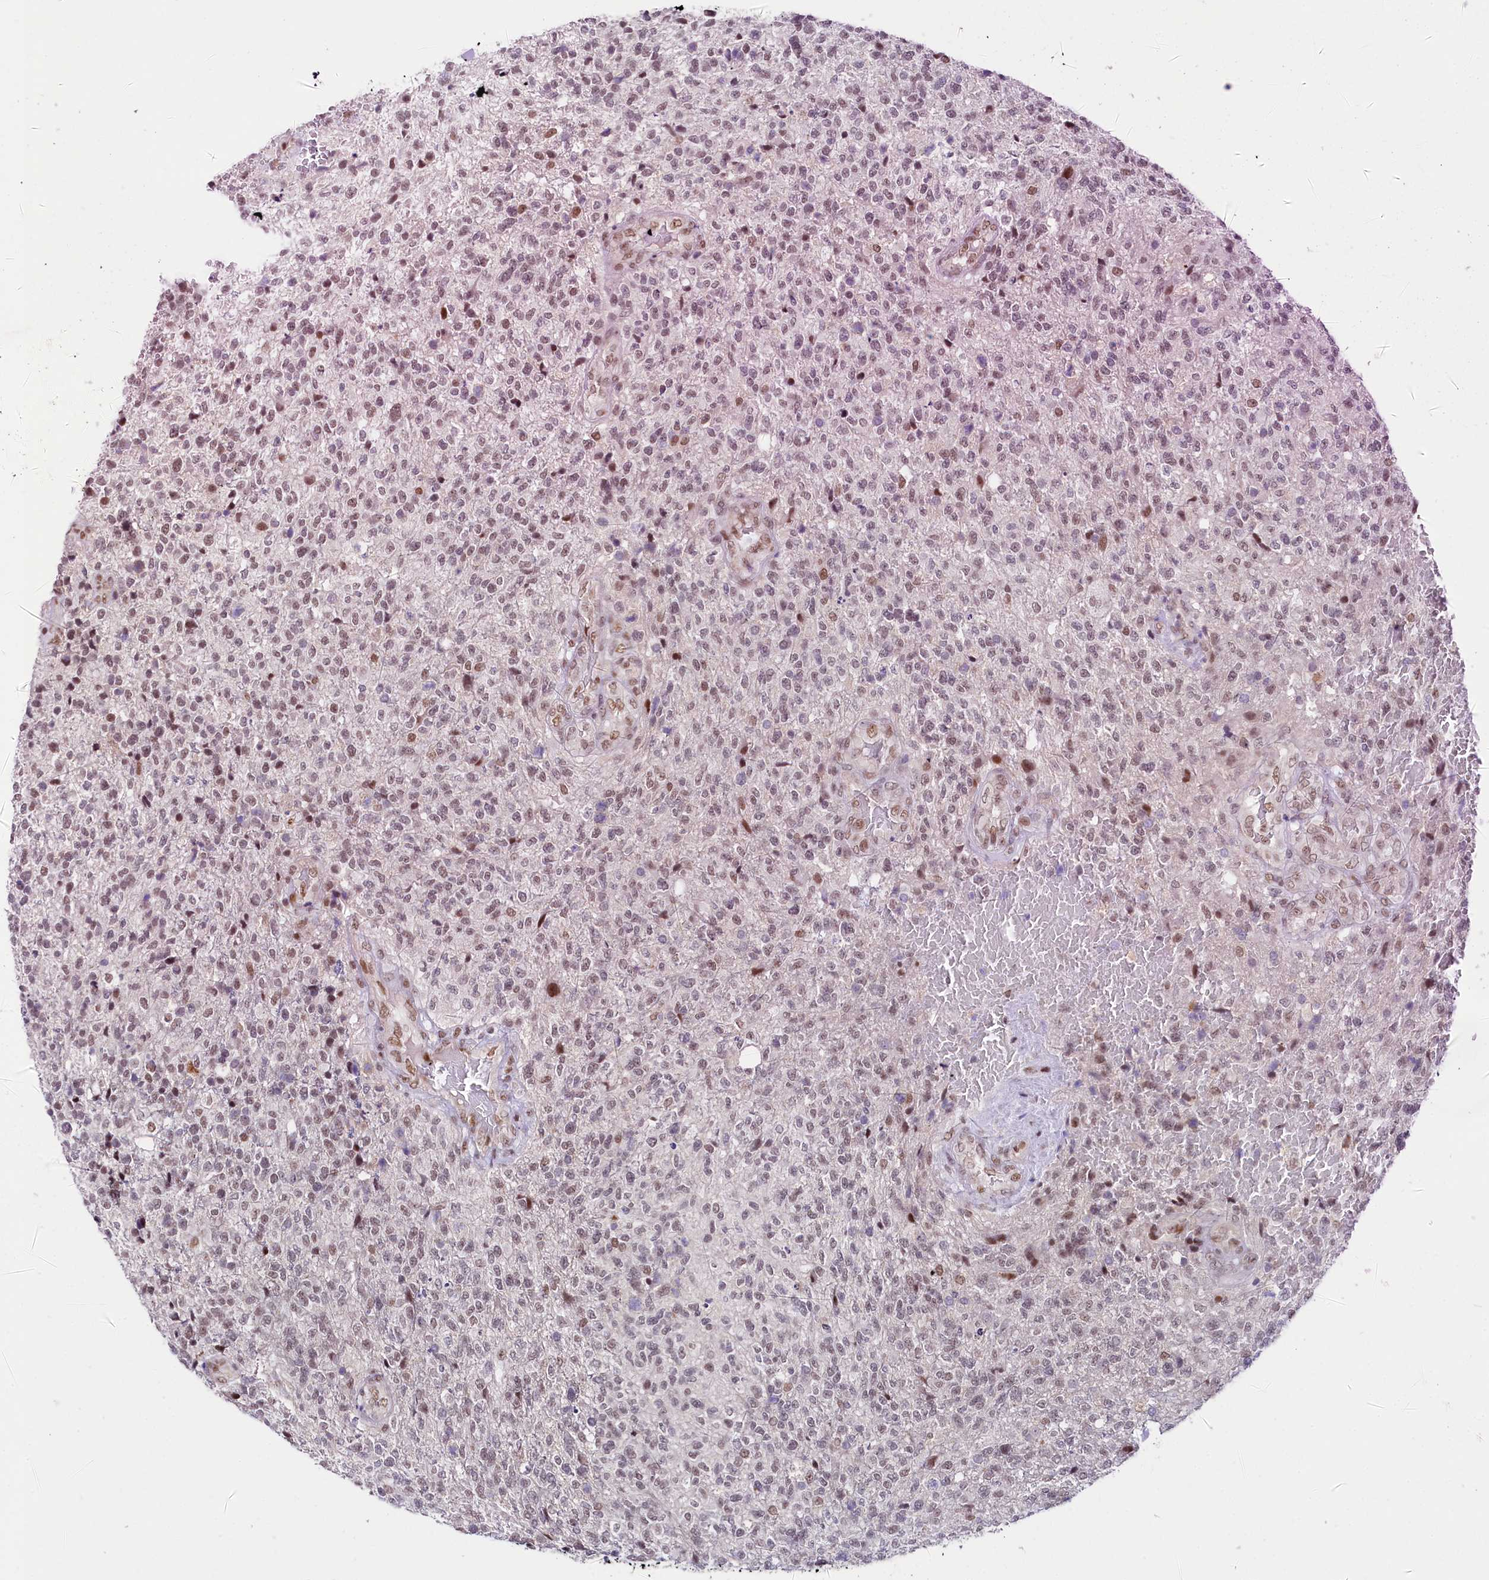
{"staining": {"intensity": "weak", "quantity": "25%-75%", "location": "nuclear"}, "tissue": "glioma", "cell_type": "Tumor cells", "image_type": "cancer", "snomed": [{"axis": "morphology", "description": "Glioma, malignant, High grade"}, {"axis": "topography", "description": "Brain"}], "caption": "The immunohistochemical stain highlights weak nuclear positivity in tumor cells of high-grade glioma (malignant) tissue.", "gene": "SCAF11", "patient": {"sex": "male", "age": 56}}